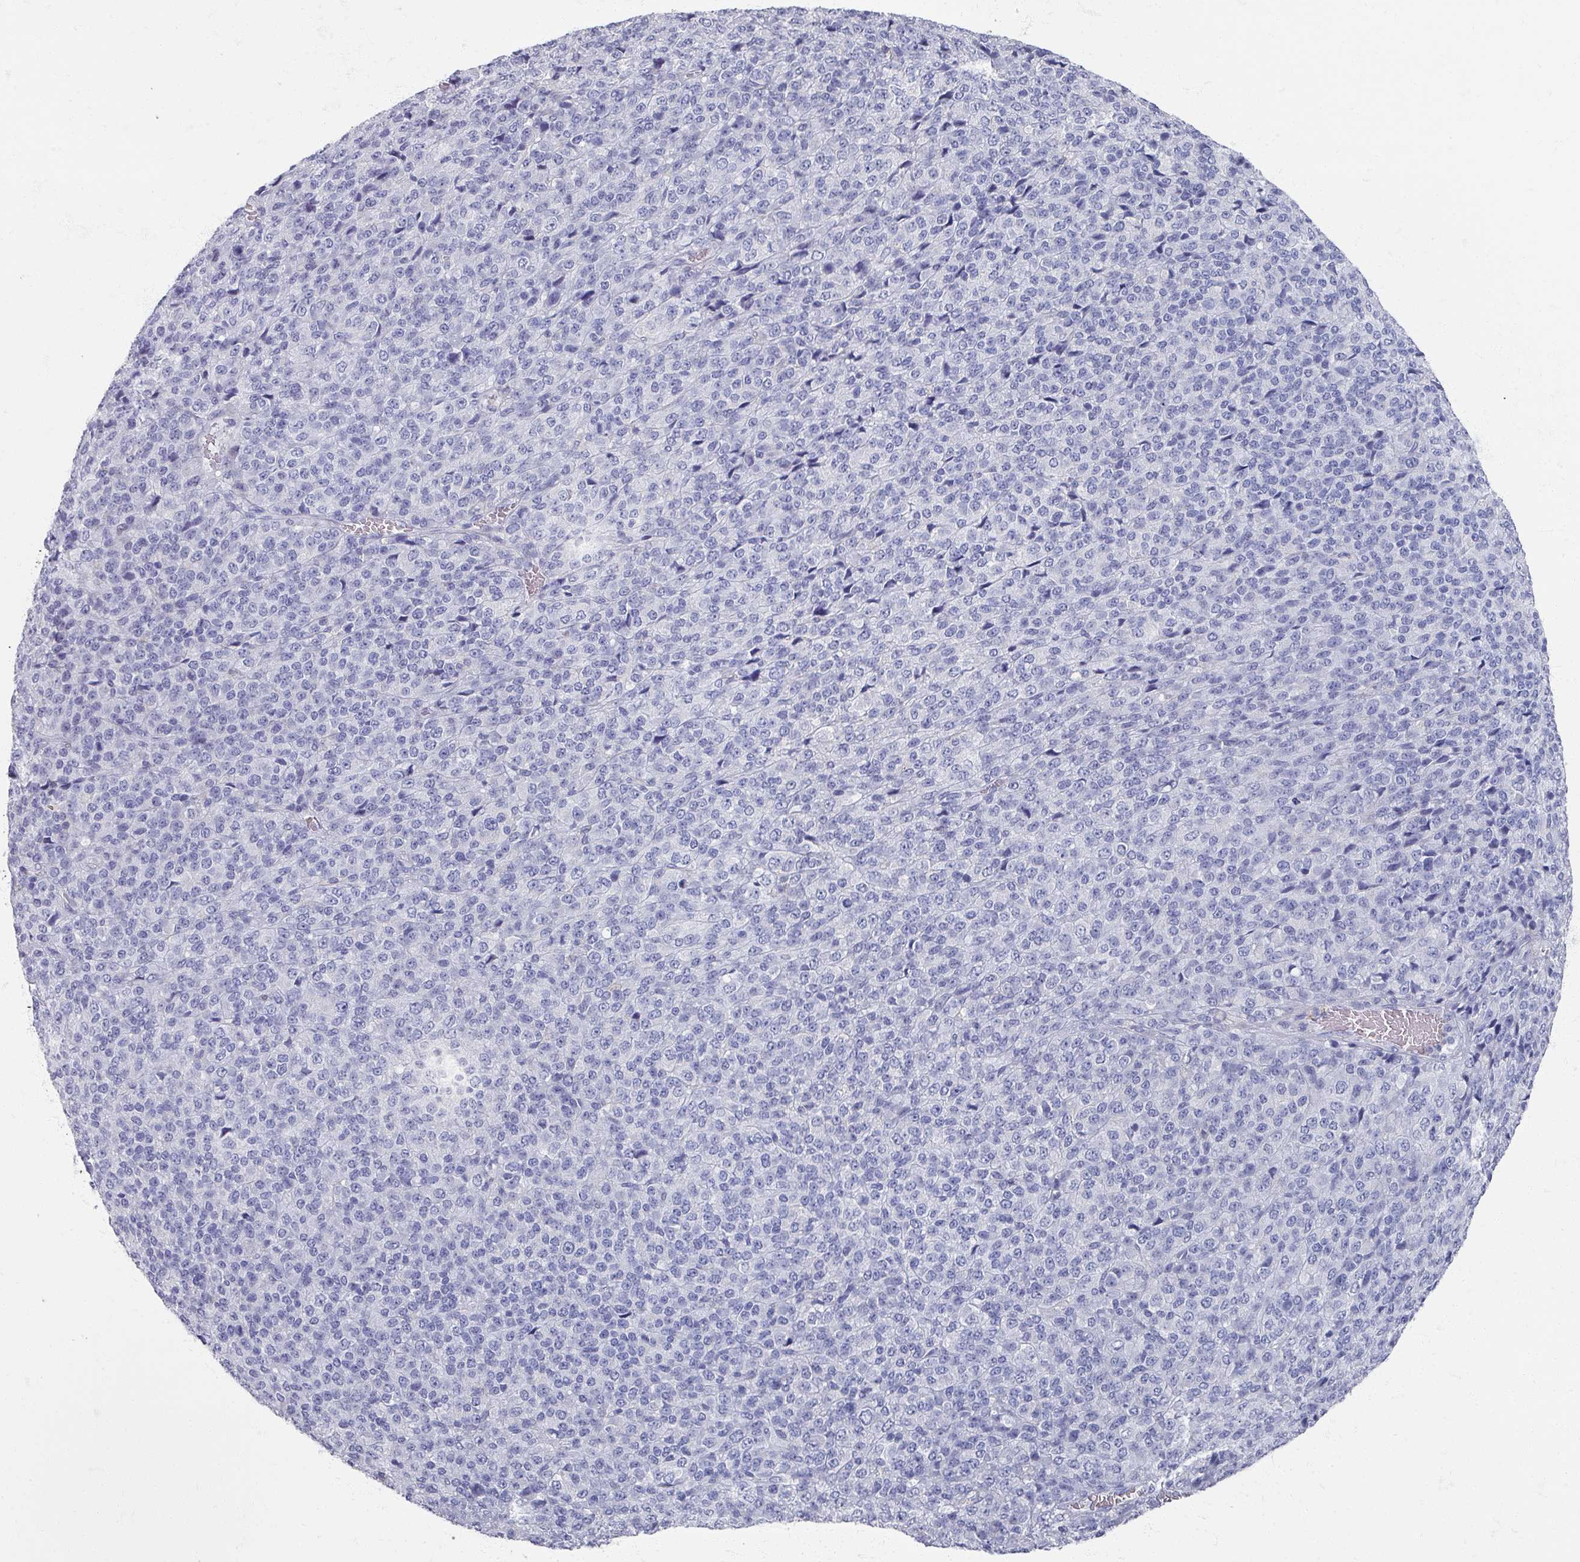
{"staining": {"intensity": "negative", "quantity": "none", "location": "none"}, "tissue": "melanoma", "cell_type": "Tumor cells", "image_type": "cancer", "snomed": [{"axis": "morphology", "description": "Malignant melanoma, Metastatic site"}, {"axis": "topography", "description": "Brain"}], "caption": "High power microscopy micrograph of an immunohistochemistry (IHC) micrograph of malignant melanoma (metastatic site), revealing no significant expression in tumor cells.", "gene": "OMG", "patient": {"sex": "female", "age": 56}}